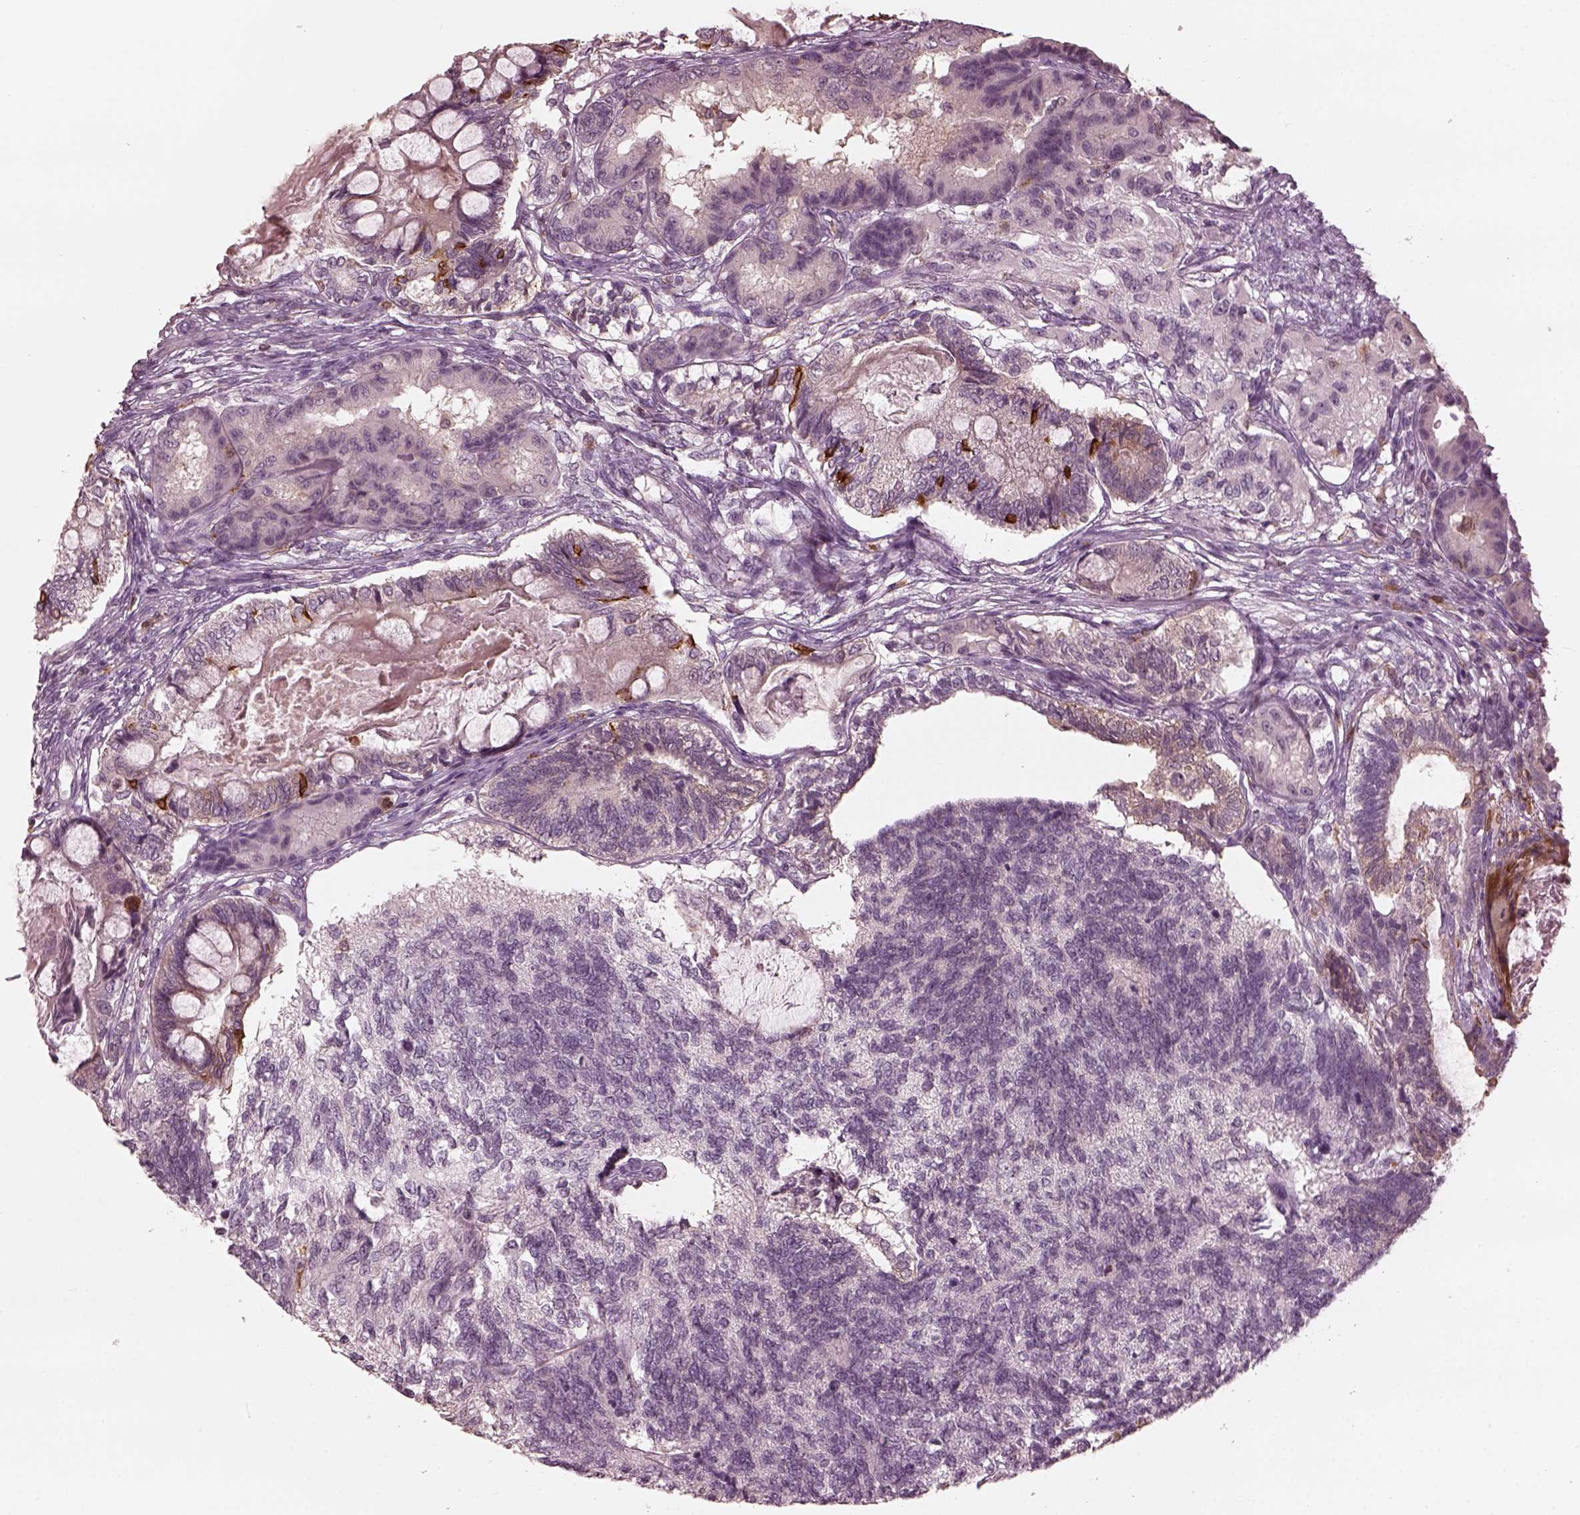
{"staining": {"intensity": "negative", "quantity": "none", "location": "none"}, "tissue": "testis cancer", "cell_type": "Tumor cells", "image_type": "cancer", "snomed": [{"axis": "morphology", "description": "Seminoma, NOS"}, {"axis": "morphology", "description": "Carcinoma, Embryonal, NOS"}, {"axis": "topography", "description": "Testis"}], "caption": "High magnification brightfield microscopy of testis cancer stained with DAB (brown) and counterstained with hematoxylin (blue): tumor cells show no significant staining.", "gene": "PSTPIP2", "patient": {"sex": "male", "age": 41}}